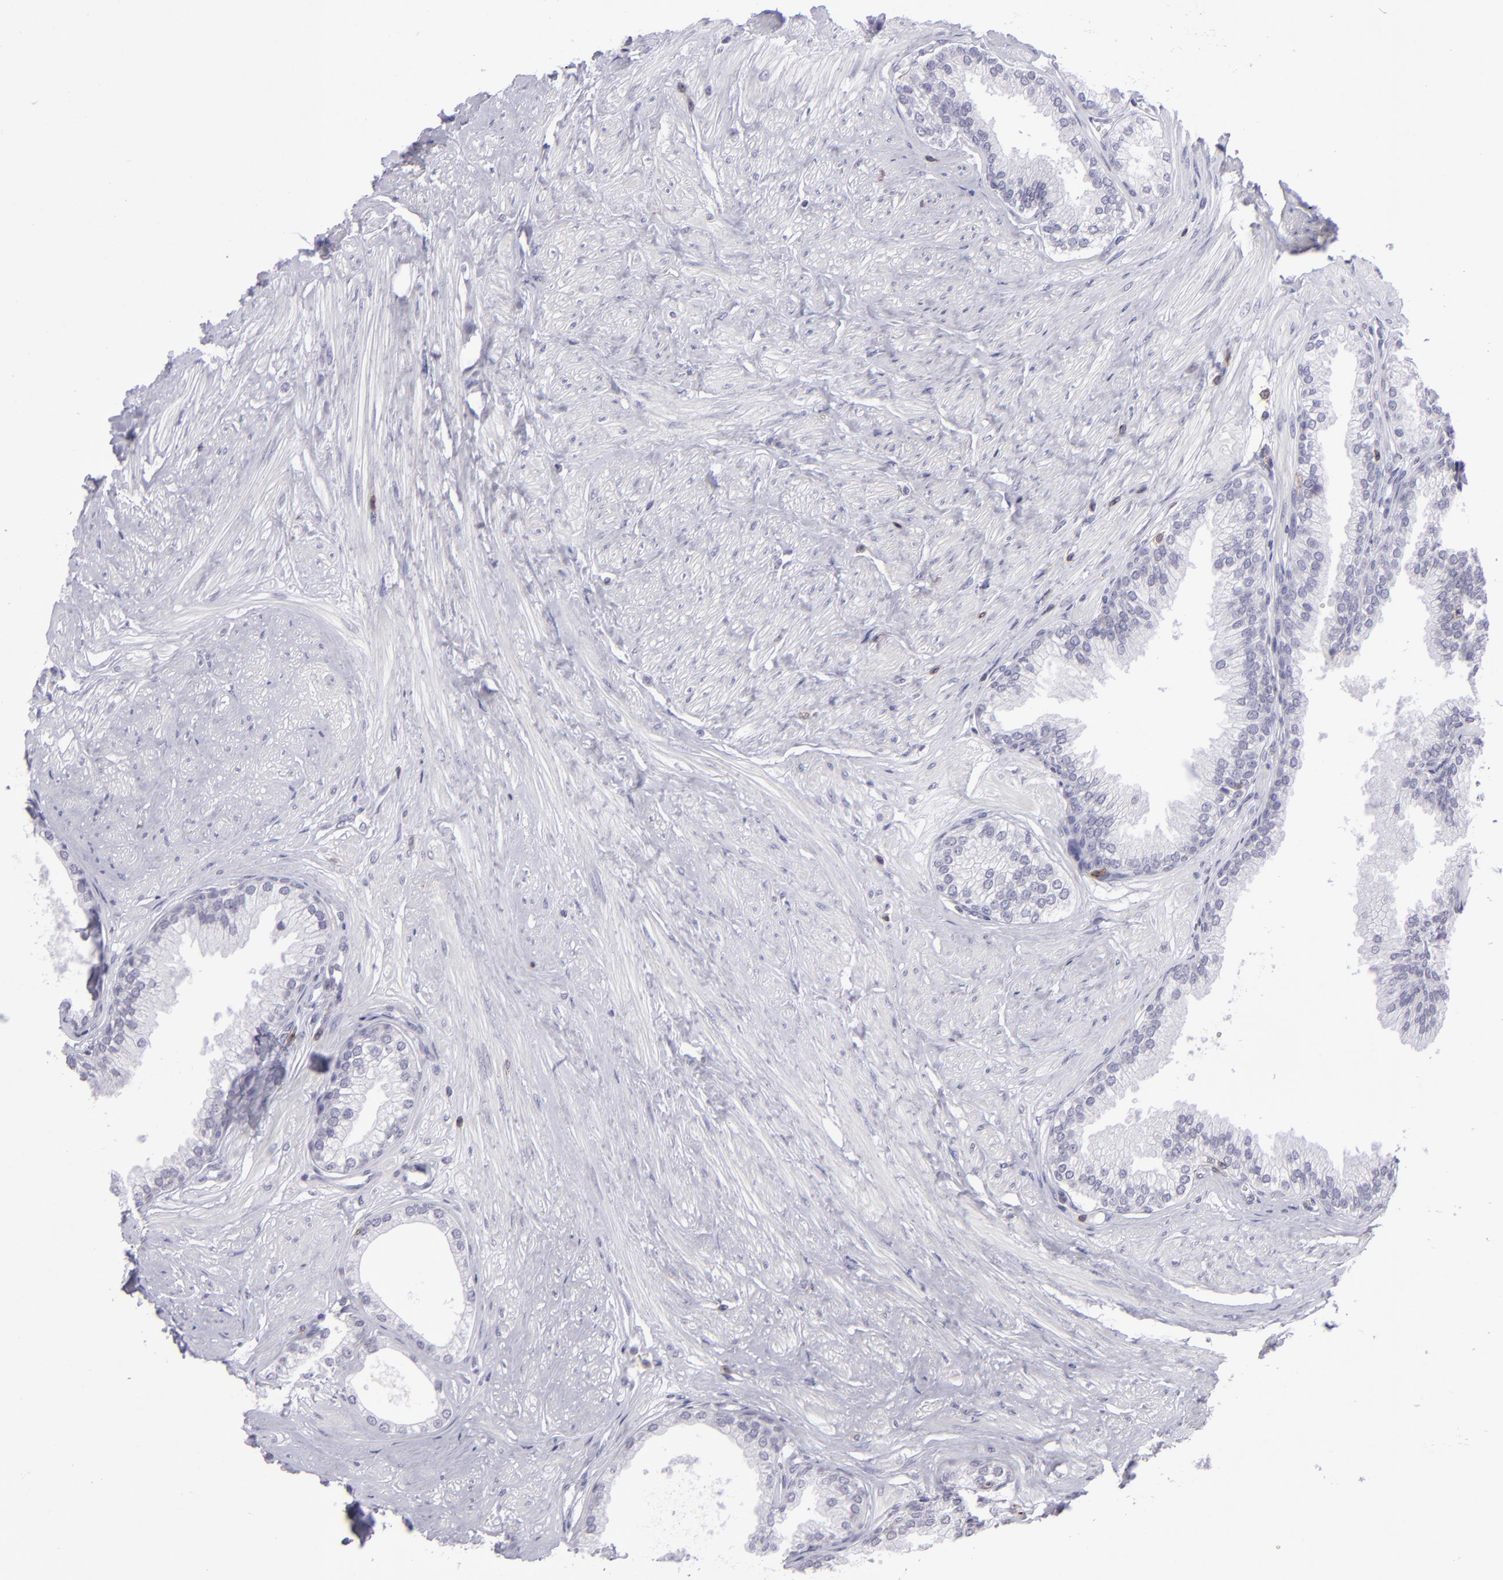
{"staining": {"intensity": "negative", "quantity": "none", "location": "none"}, "tissue": "prostate", "cell_type": "Glandular cells", "image_type": "normal", "snomed": [{"axis": "morphology", "description": "Normal tissue, NOS"}, {"axis": "topography", "description": "Prostate"}], "caption": "Immunohistochemistry of benign human prostate shows no expression in glandular cells. (DAB (3,3'-diaminobenzidine) immunohistochemistry with hematoxylin counter stain).", "gene": "CD48", "patient": {"sex": "male", "age": 64}}